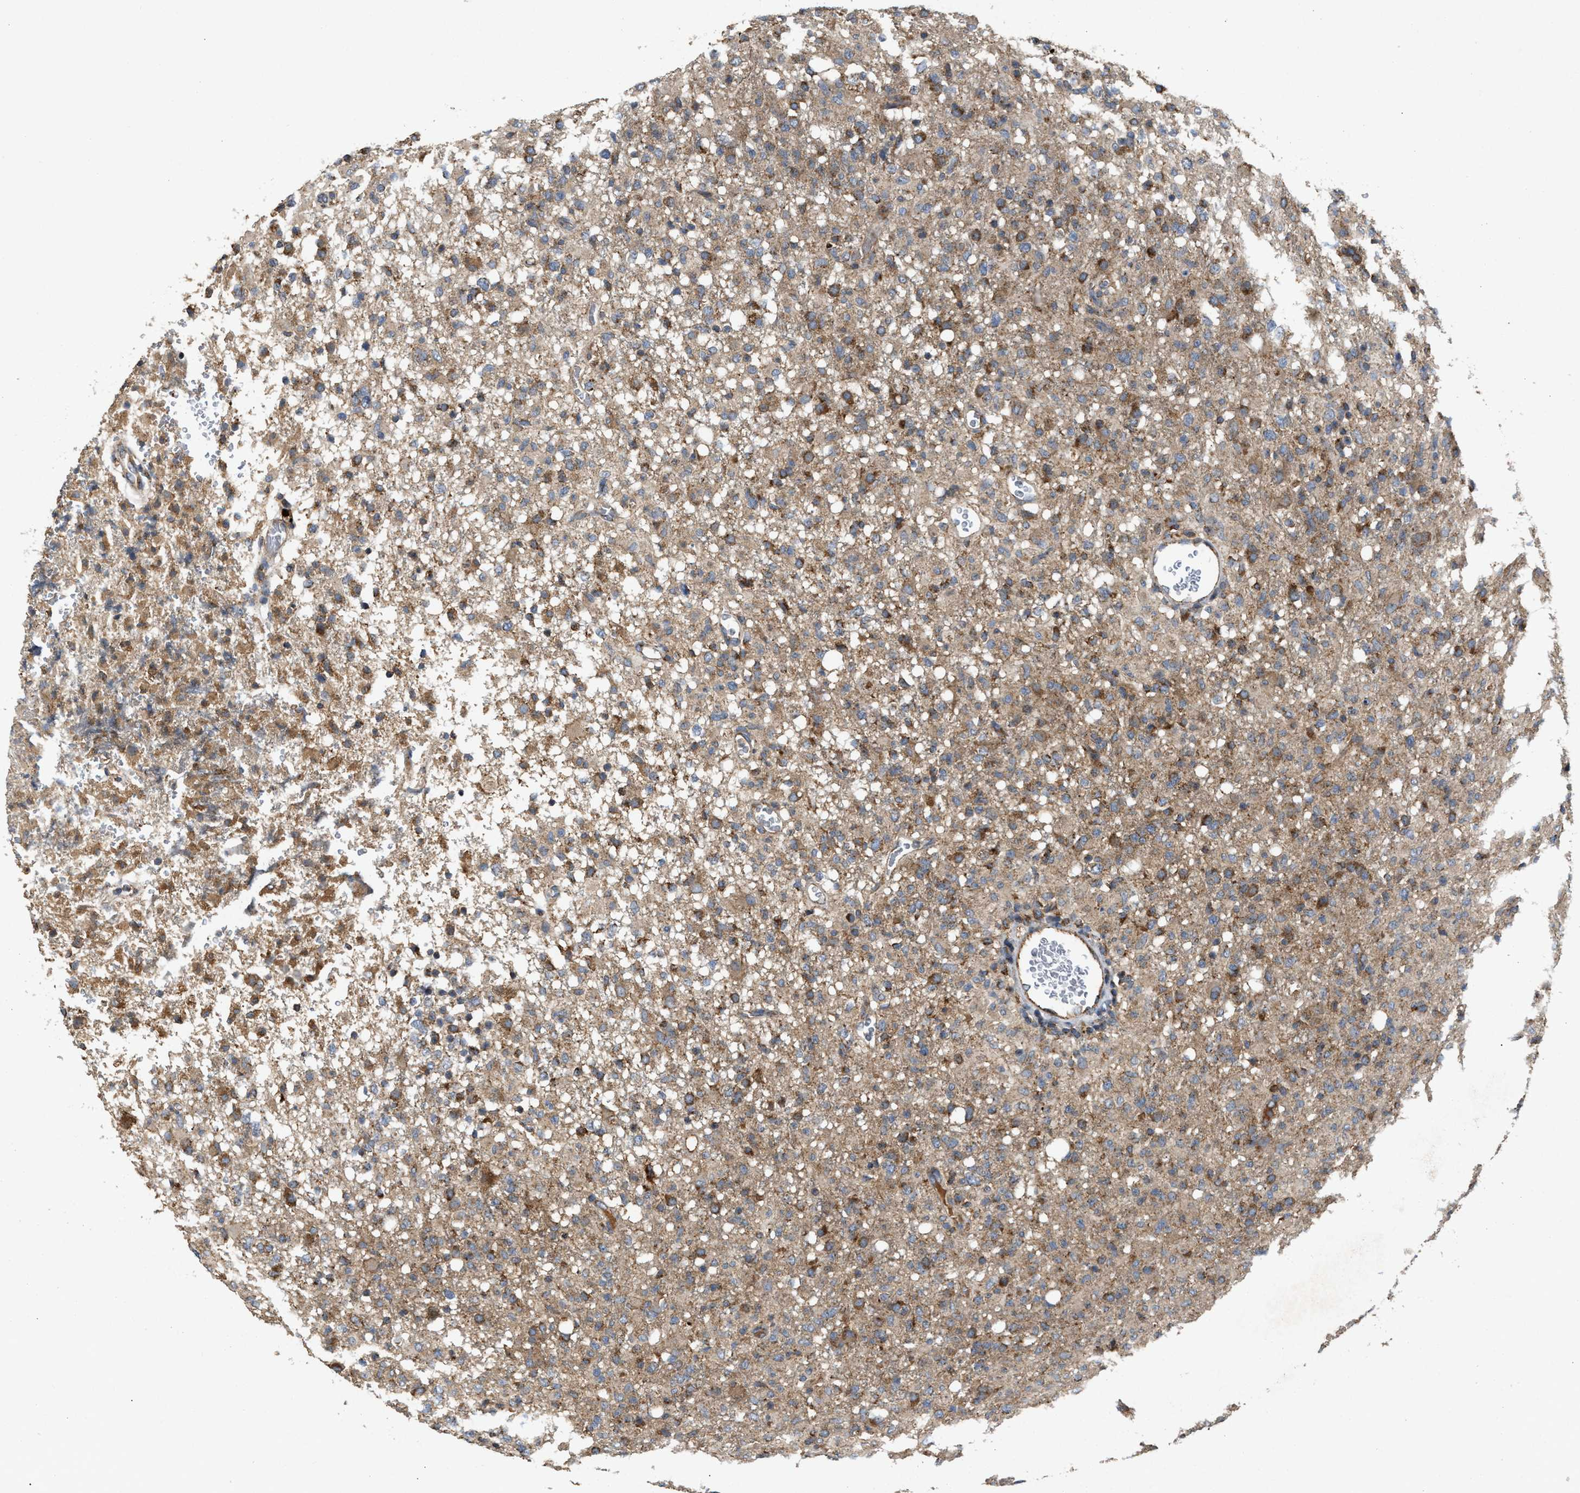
{"staining": {"intensity": "moderate", "quantity": ">75%", "location": "cytoplasmic/membranous"}, "tissue": "glioma", "cell_type": "Tumor cells", "image_type": "cancer", "snomed": [{"axis": "morphology", "description": "Glioma, malignant, High grade"}, {"axis": "topography", "description": "Brain"}], "caption": "The image demonstrates immunohistochemical staining of glioma. There is moderate cytoplasmic/membranous expression is identified in approximately >75% of tumor cells.", "gene": "TACO1", "patient": {"sex": "female", "age": 57}}